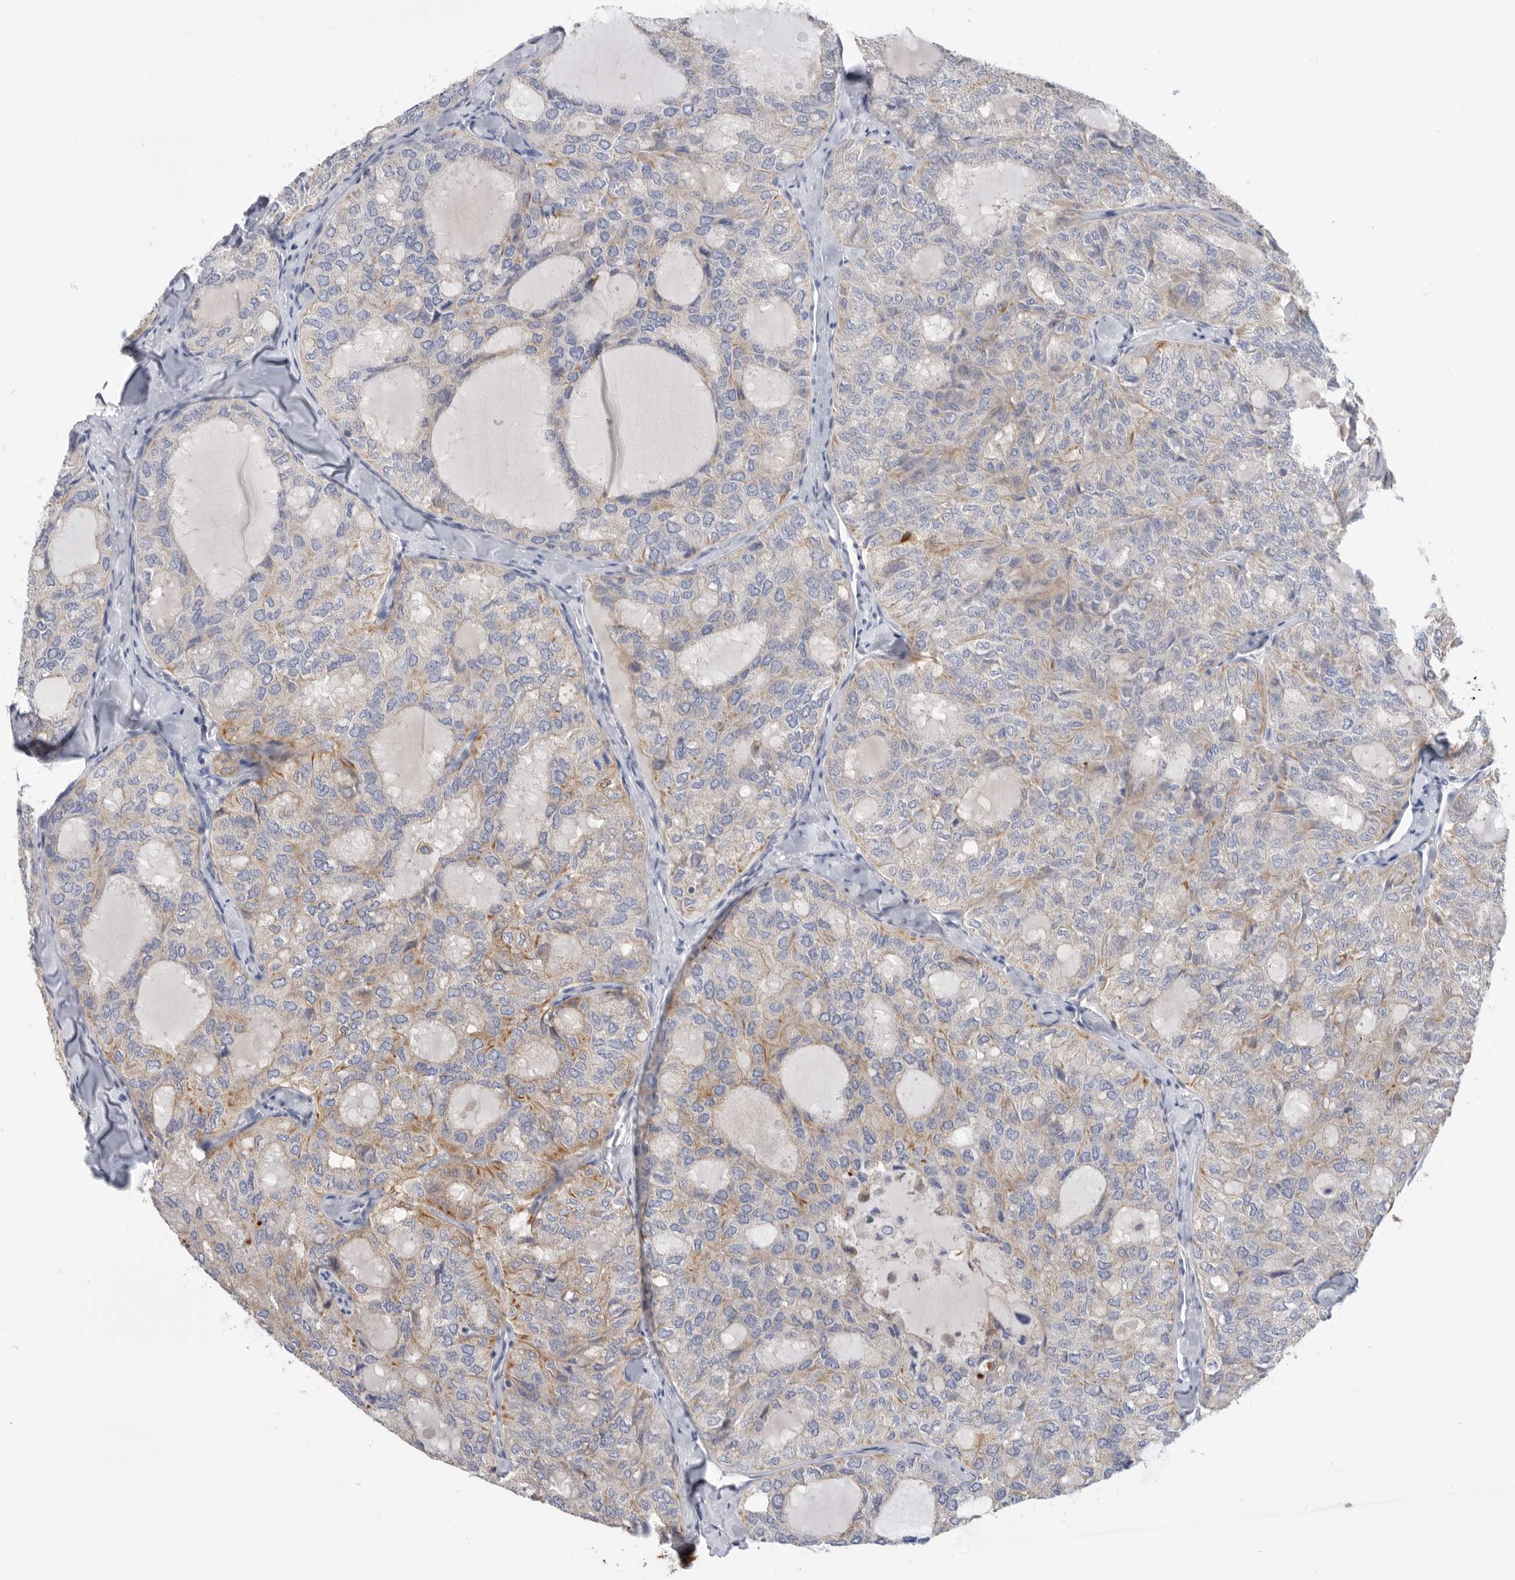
{"staining": {"intensity": "weak", "quantity": "25%-75%", "location": "cytoplasmic/membranous"}, "tissue": "thyroid cancer", "cell_type": "Tumor cells", "image_type": "cancer", "snomed": [{"axis": "morphology", "description": "Follicular adenoma carcinoma, NOS"}, {"axis": "topography", "description": "Thyroid gland"}], "caption": "Immunohistochemistry (IHC) (DAB (3,3'-diaminobenzidine)) staining of human thyroid cancer reveals weak cytoplasmic/membranous protein positivity in approximately 25%-75% of tumor cells.", "gene": "MTFR1L", "patient": {"sex": "male", "age": 75}}